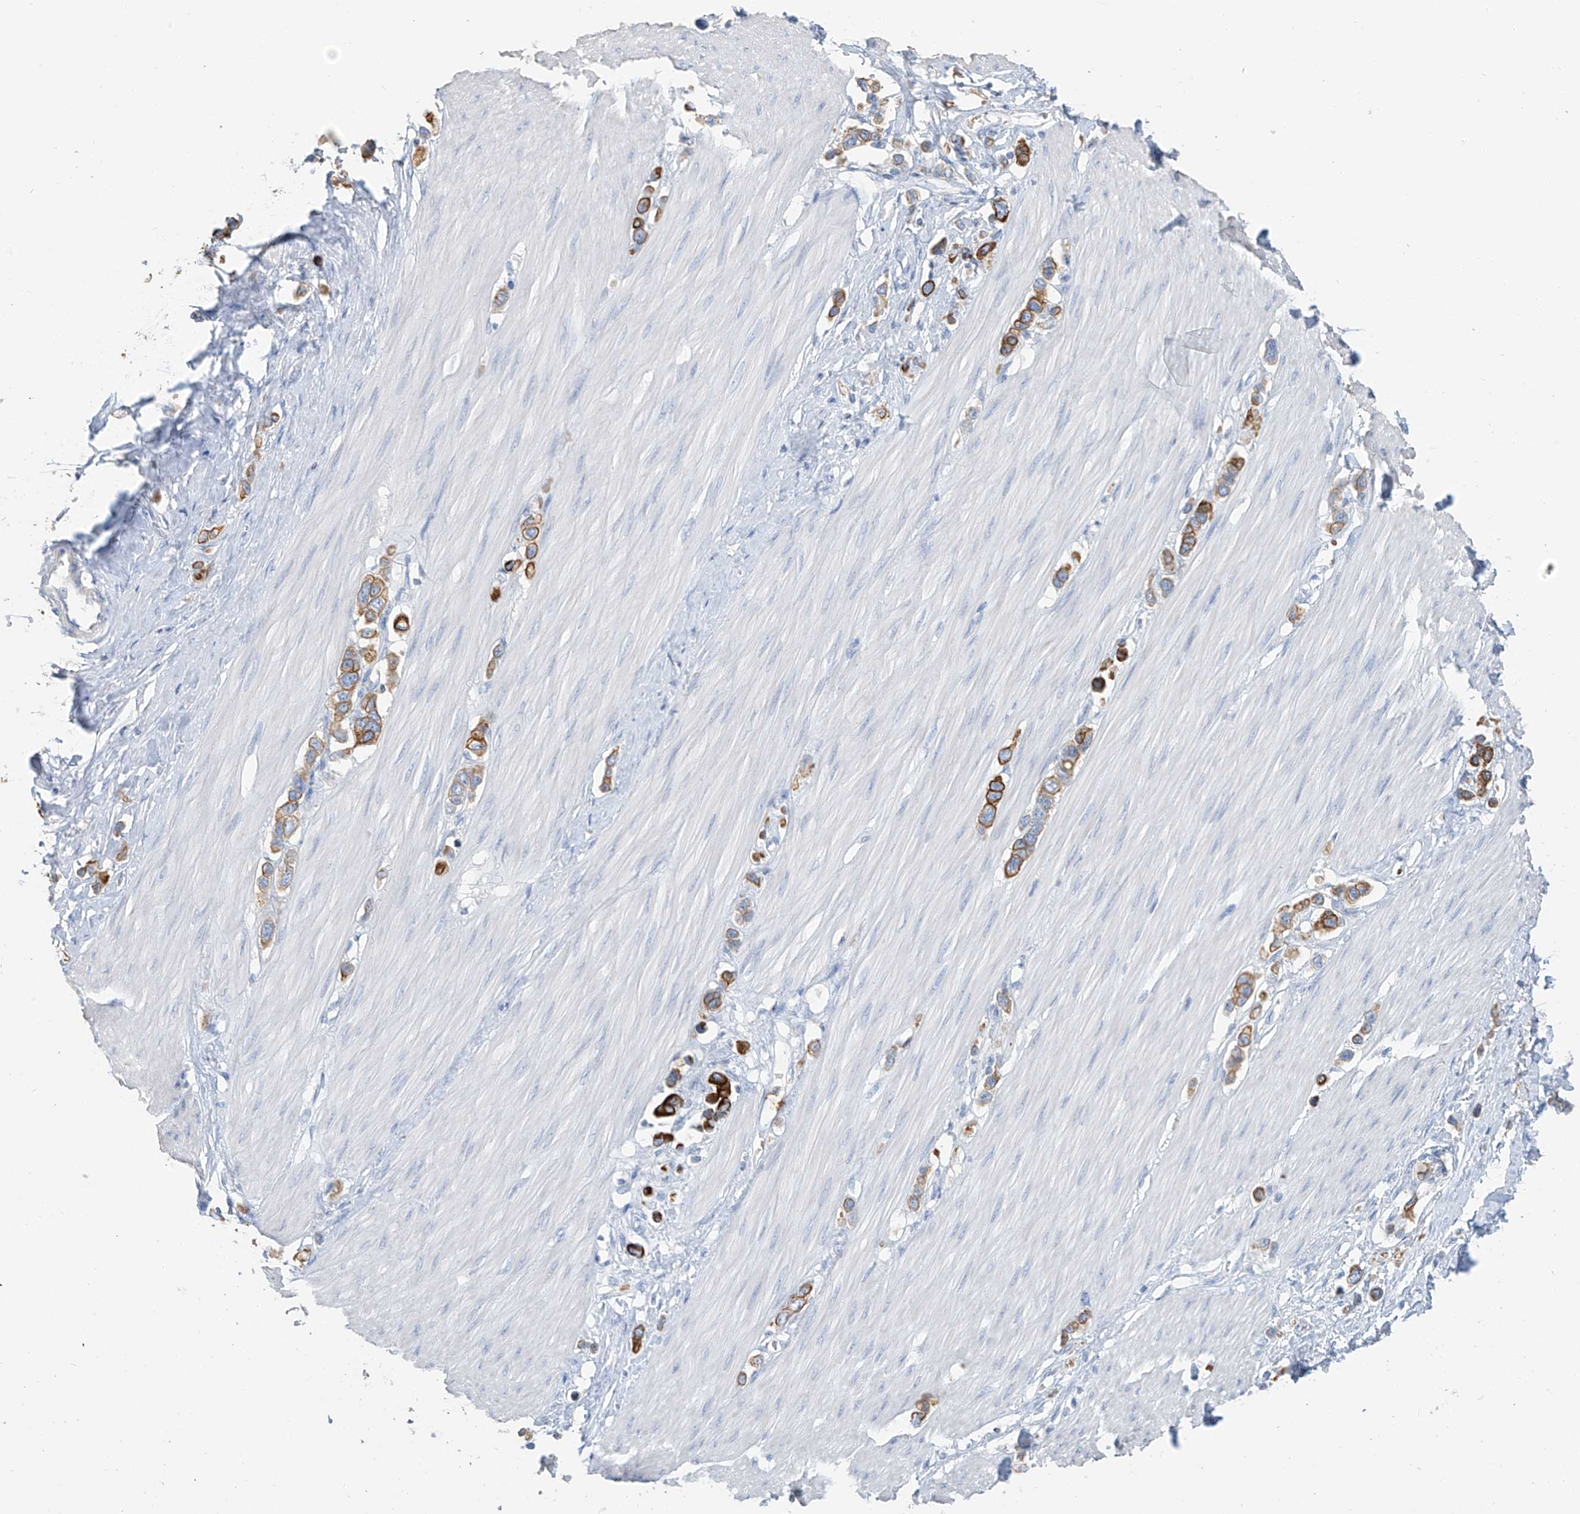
{"staining": {"intensity": "moderate", "quantity": "25%-75%", "location": "cytoplasmic/membranous"}, "tissue": "stomach cancer", "cell_type": "Tumor cells", "image_type": "cancer", "snomed": [{"axis": "morphology", "description": "Adenocarcinoma, NOS"}, {"axis": "topography", "description": "Stomach"}], "caption": "Immunohistochemistry (IHC) (DAB) staining of stomach cancer (adenocarcinoma) demonstrates moderate cytoplasmic/membranous protein staining in about 25%-75% of tumor cells. The staining was performed using DAB (3,3'-diaminobenzidine) to visualize the protein expression in brown, while the nuclei were stained in blue with hematoxylin (Magnification: 20x).", "gene": "PAFAH1B3", "patient": {"sex": "female", "age": 65}}